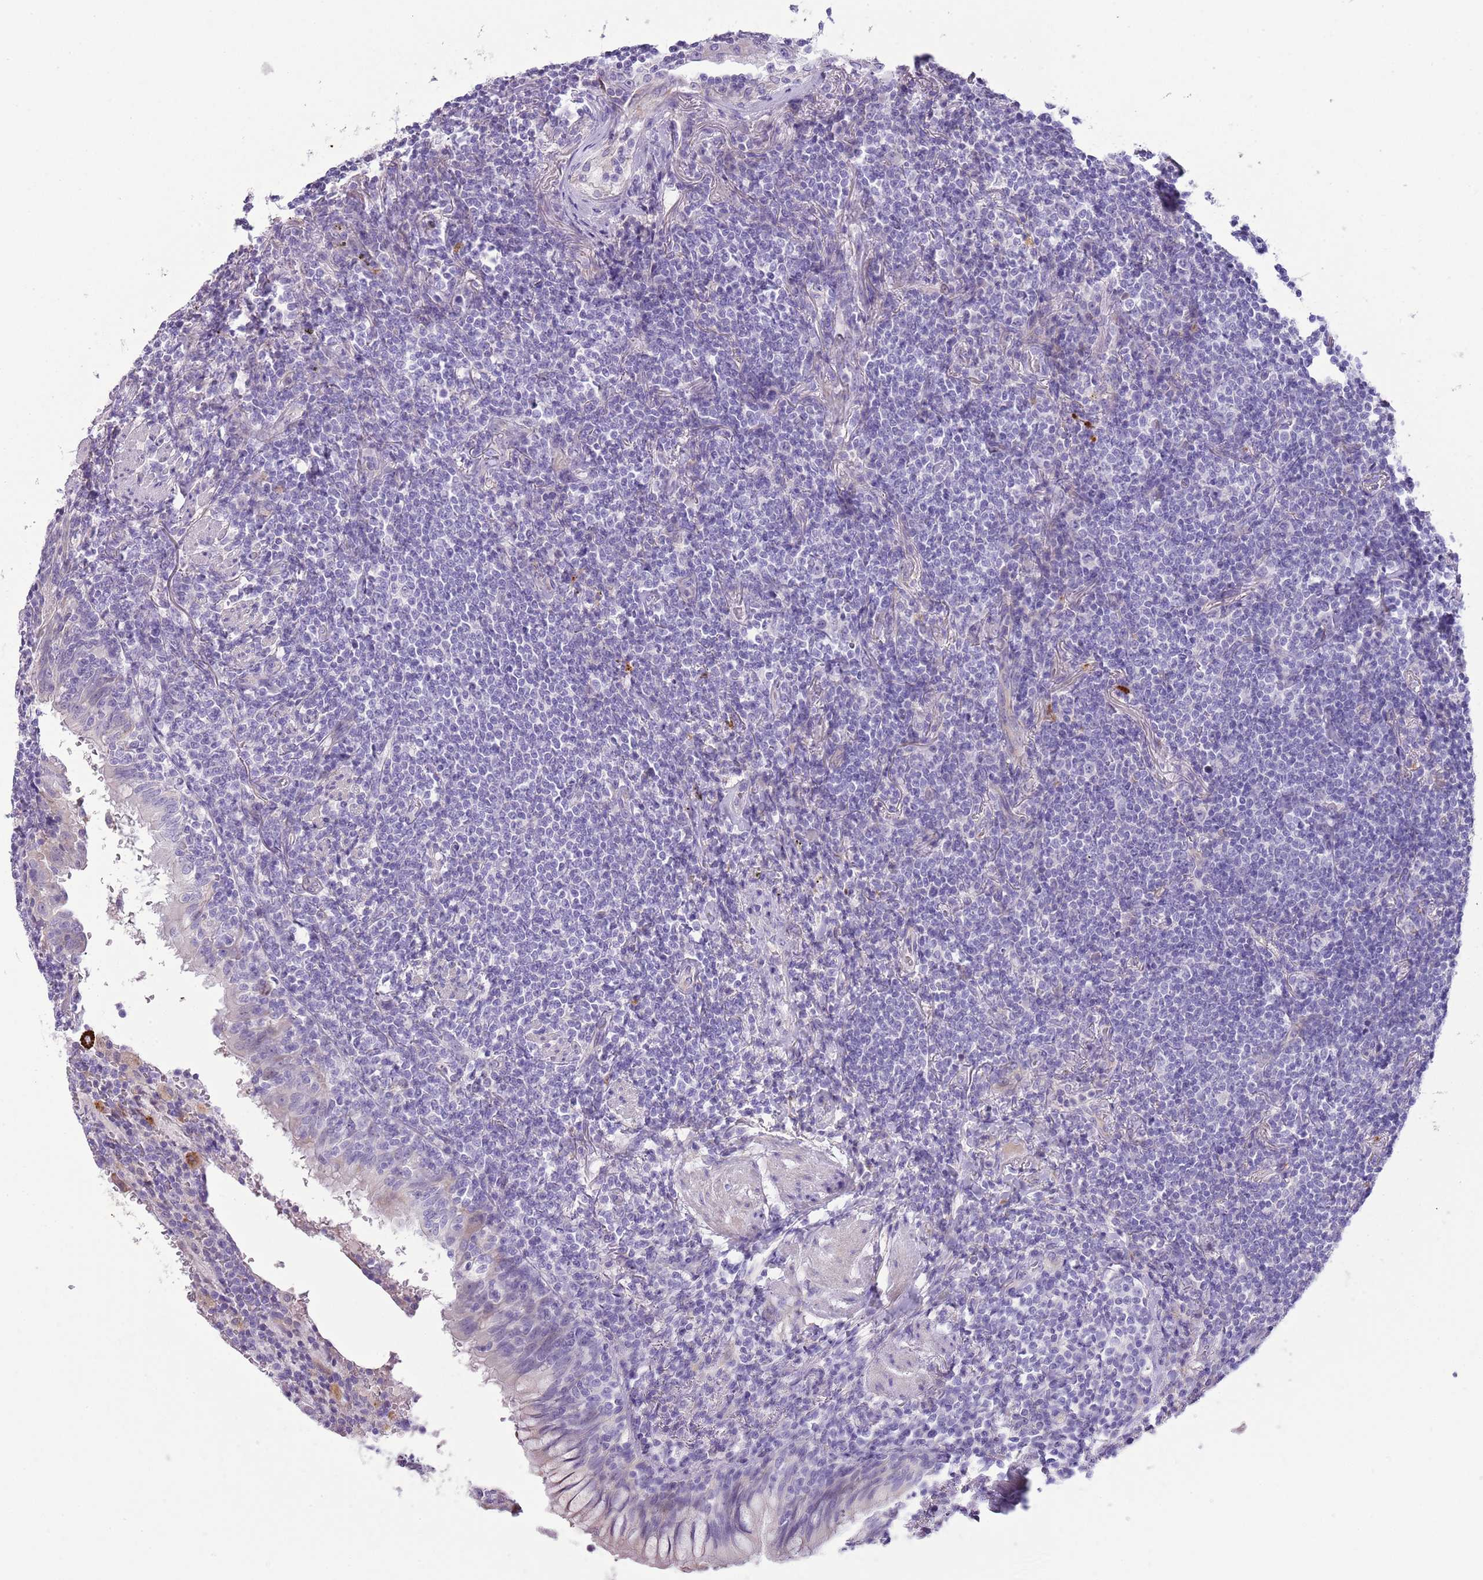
{"staining": {"intensity": "negative", "quantity": "none", "location": "none"}, "tissue": "lymphoma", "cell_type": "Tumor cells", "image_type": "cancer", "snomed": [{"axis": "morphology", "description": "Malignant lymphoma, non-Hodgkin's type, Low grade"}, {"axis": "topography", "description": "Lung"}], "caption": "This is a photomicrograph of immunohistochemistry staining of lymphoma, which shows no positivity in tumor cells.", "gene": "ABHD17C", "patient": {"sex": "female", "age": 71}}